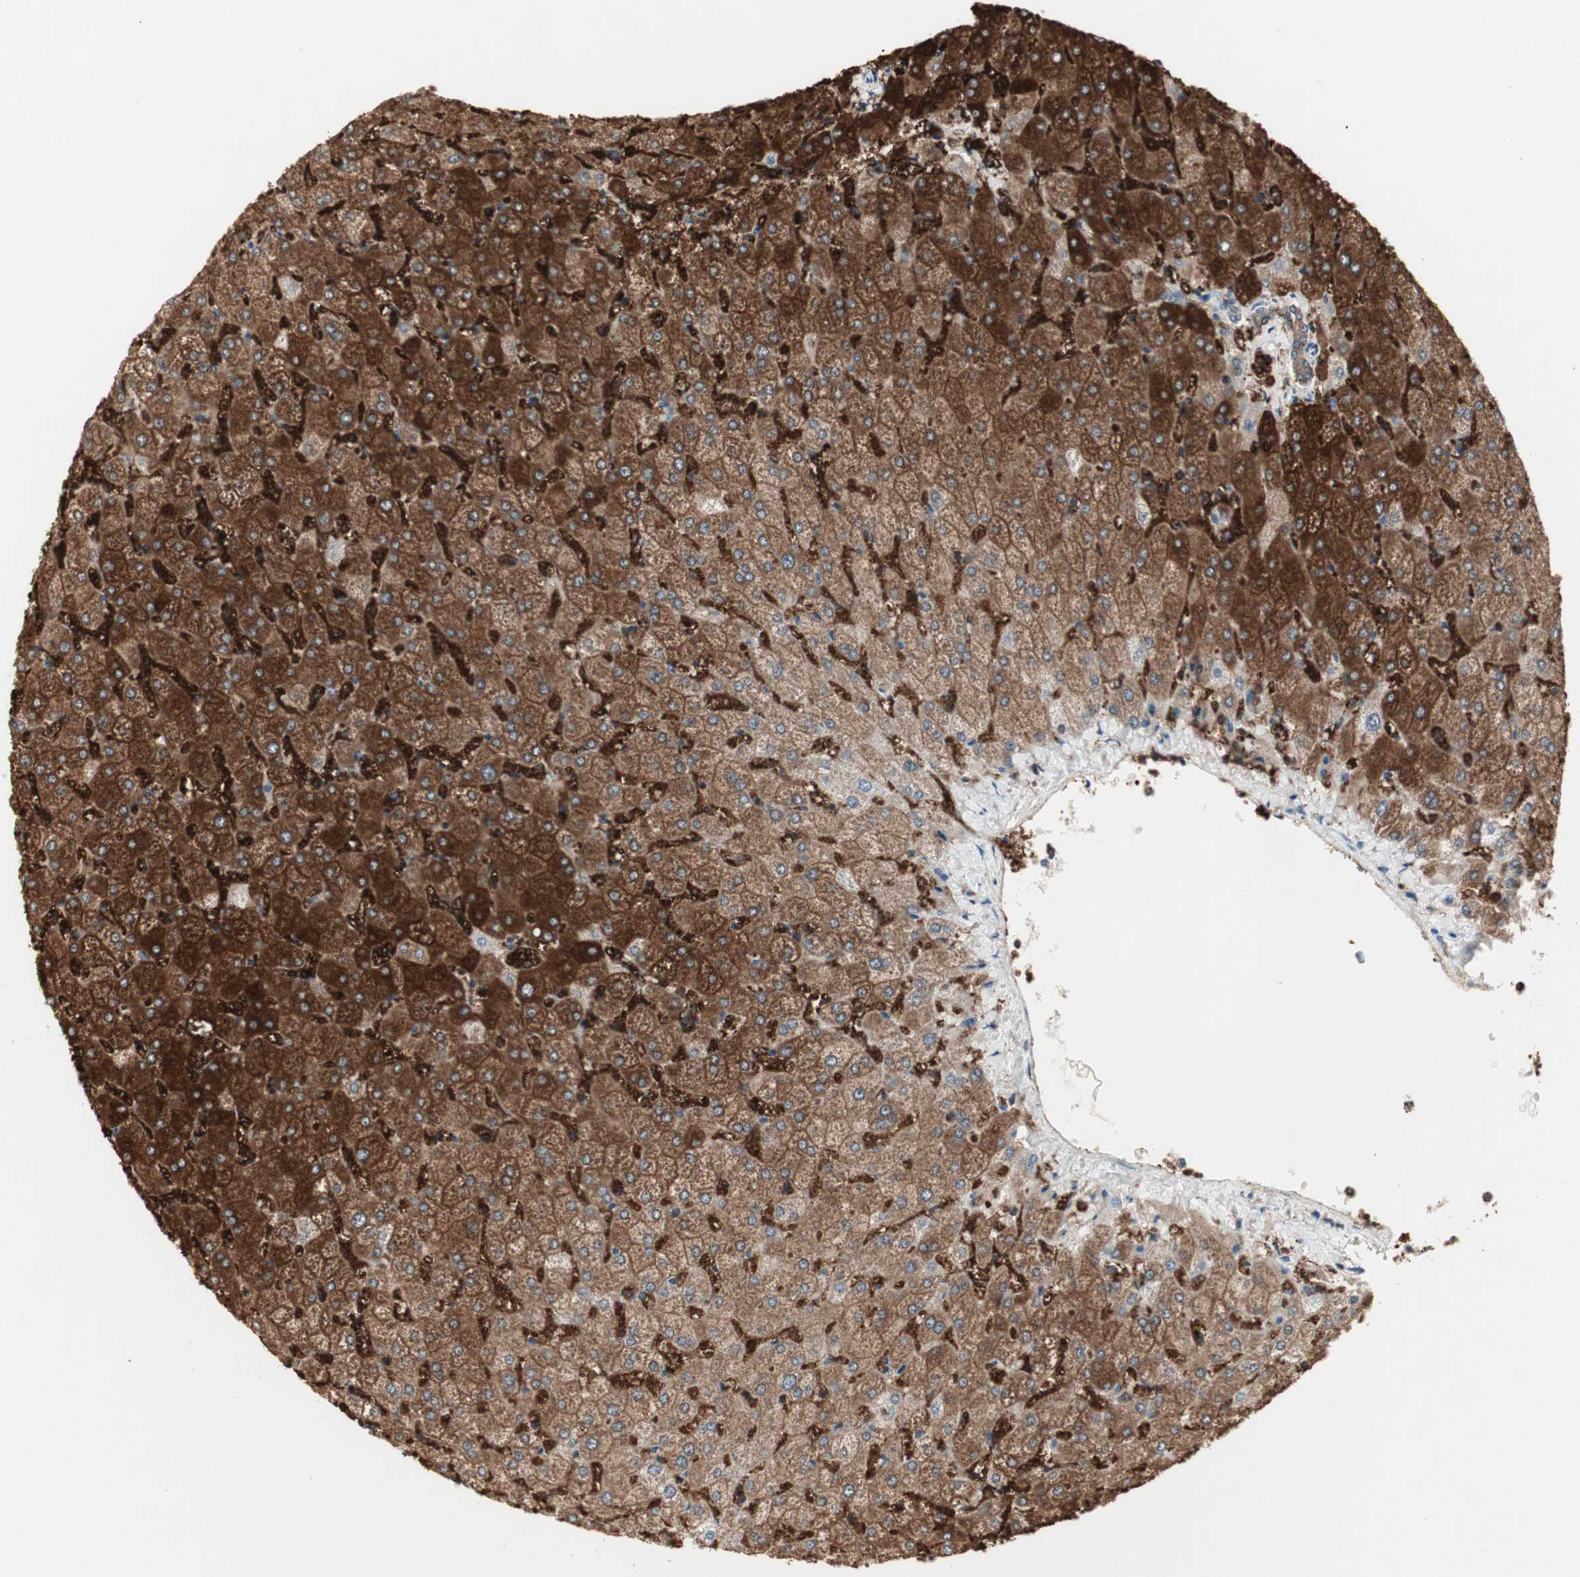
{"staining": {"intensity": "moderate", "quantity": ">75%", "location": "cytoplasmic/membranous"}, "tissue": "liver", "cell_type": "Cholangiocytes", "image_type": "normal", "snomed": [{"axis": "morphology", "description": "Normal tissue, NOS"}, {"axis": "topography", "description": "Liver"}], "caption": "About >75% of cholangiocytes in normal human liver demonstrate moderate cytoplasmic/membranous protein expression as visualized by brown immunohistochemical staining.", "gene": "MMP3", "patient": {"sex": "female", "age": 32}}